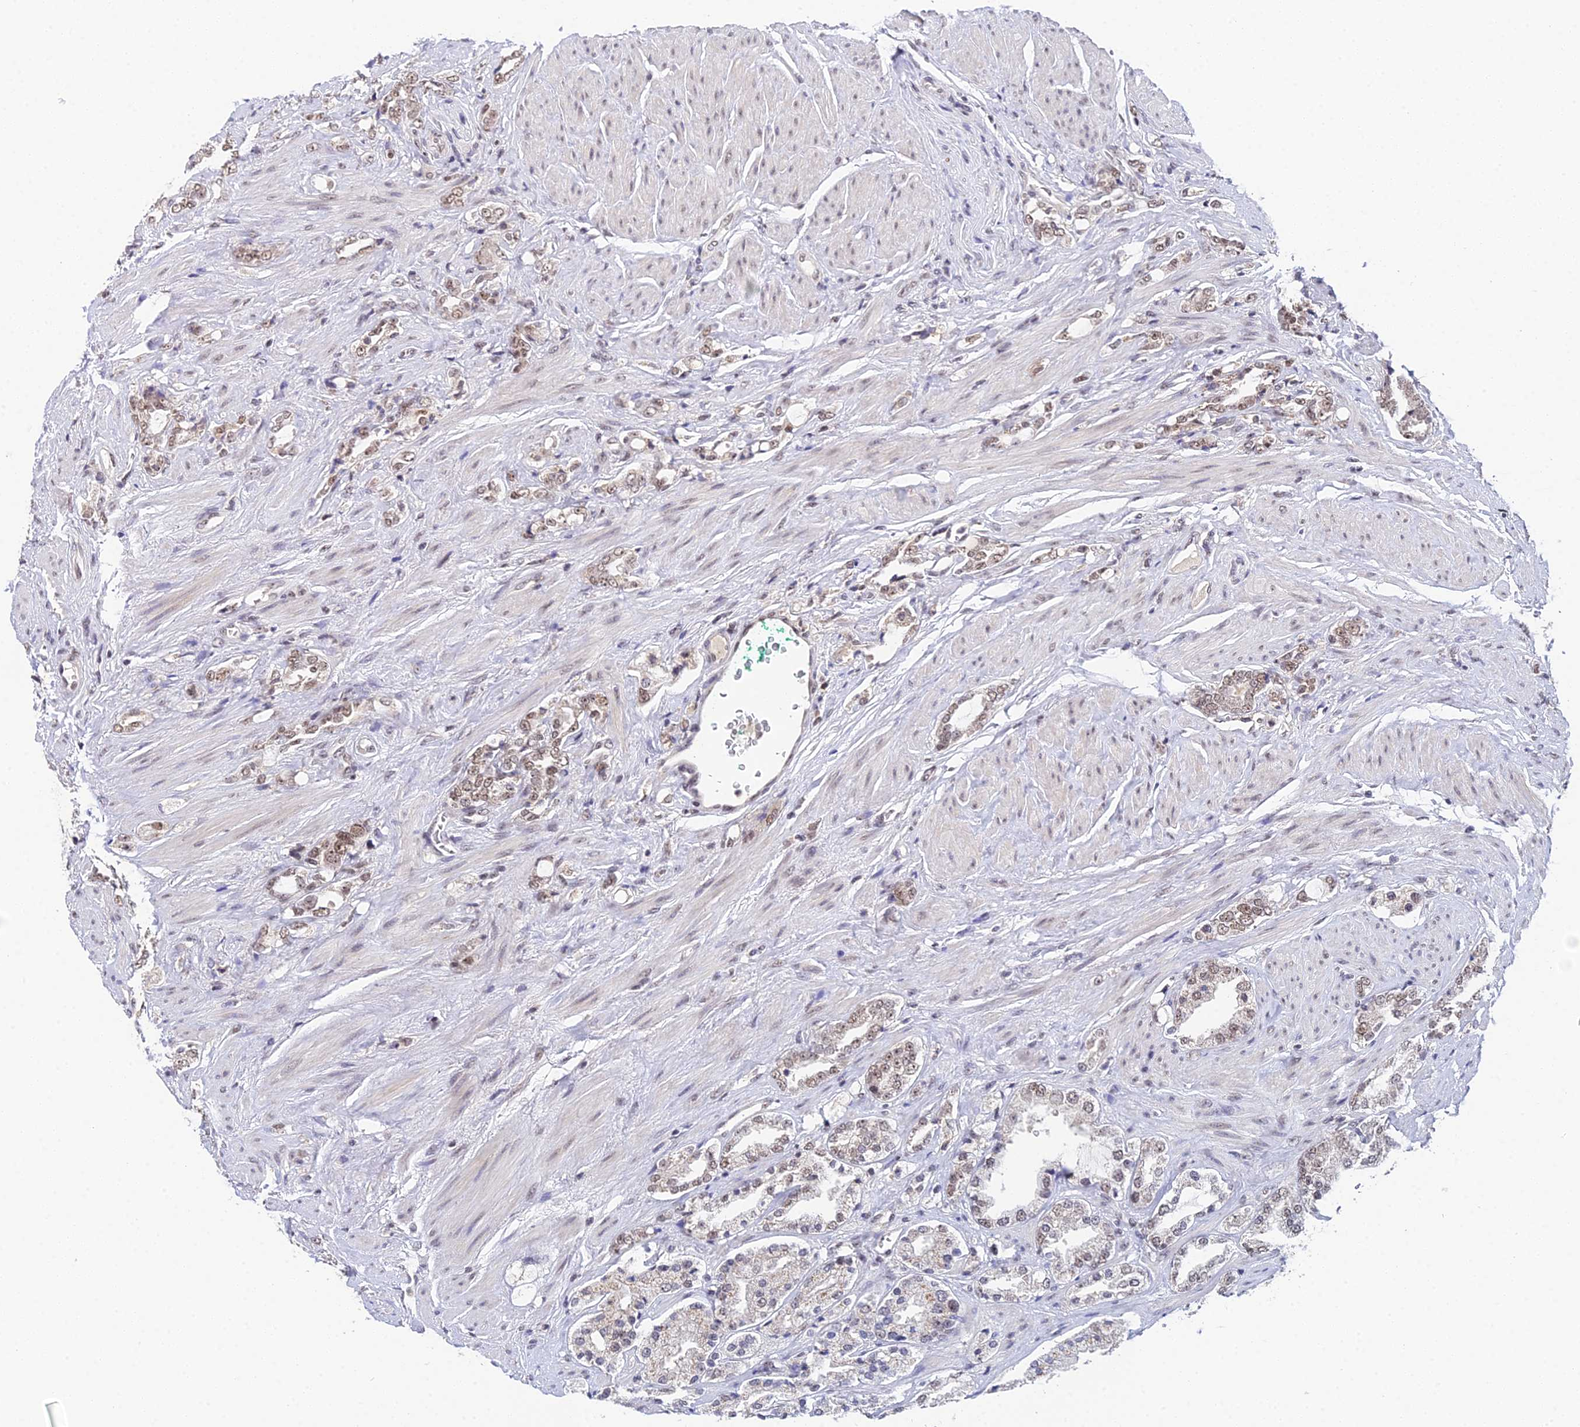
{"staining": {"intensity": "moderate", "quantity": "25%-75%", "location": "nuclear"}, "tissue": "prostate cancer", "cell_type": "Tumor cells", "image_type": "cancer", "snomed": [{"axis": "morphology", "description": "Adenocarcinoma, High grade"}, {"axis": "topography", "description": "Prostate"}], "caption": "Tumor cells show moderate nuclear positivity in about 25%-75% of cells in prostate cancer. The staining was performed using DAB, with brown indicating positive protein expression. Nuclei are stained blue with hematoxylin.", "gene": "EXOSC3", "patient": {"sex": "male", "age": 64}}